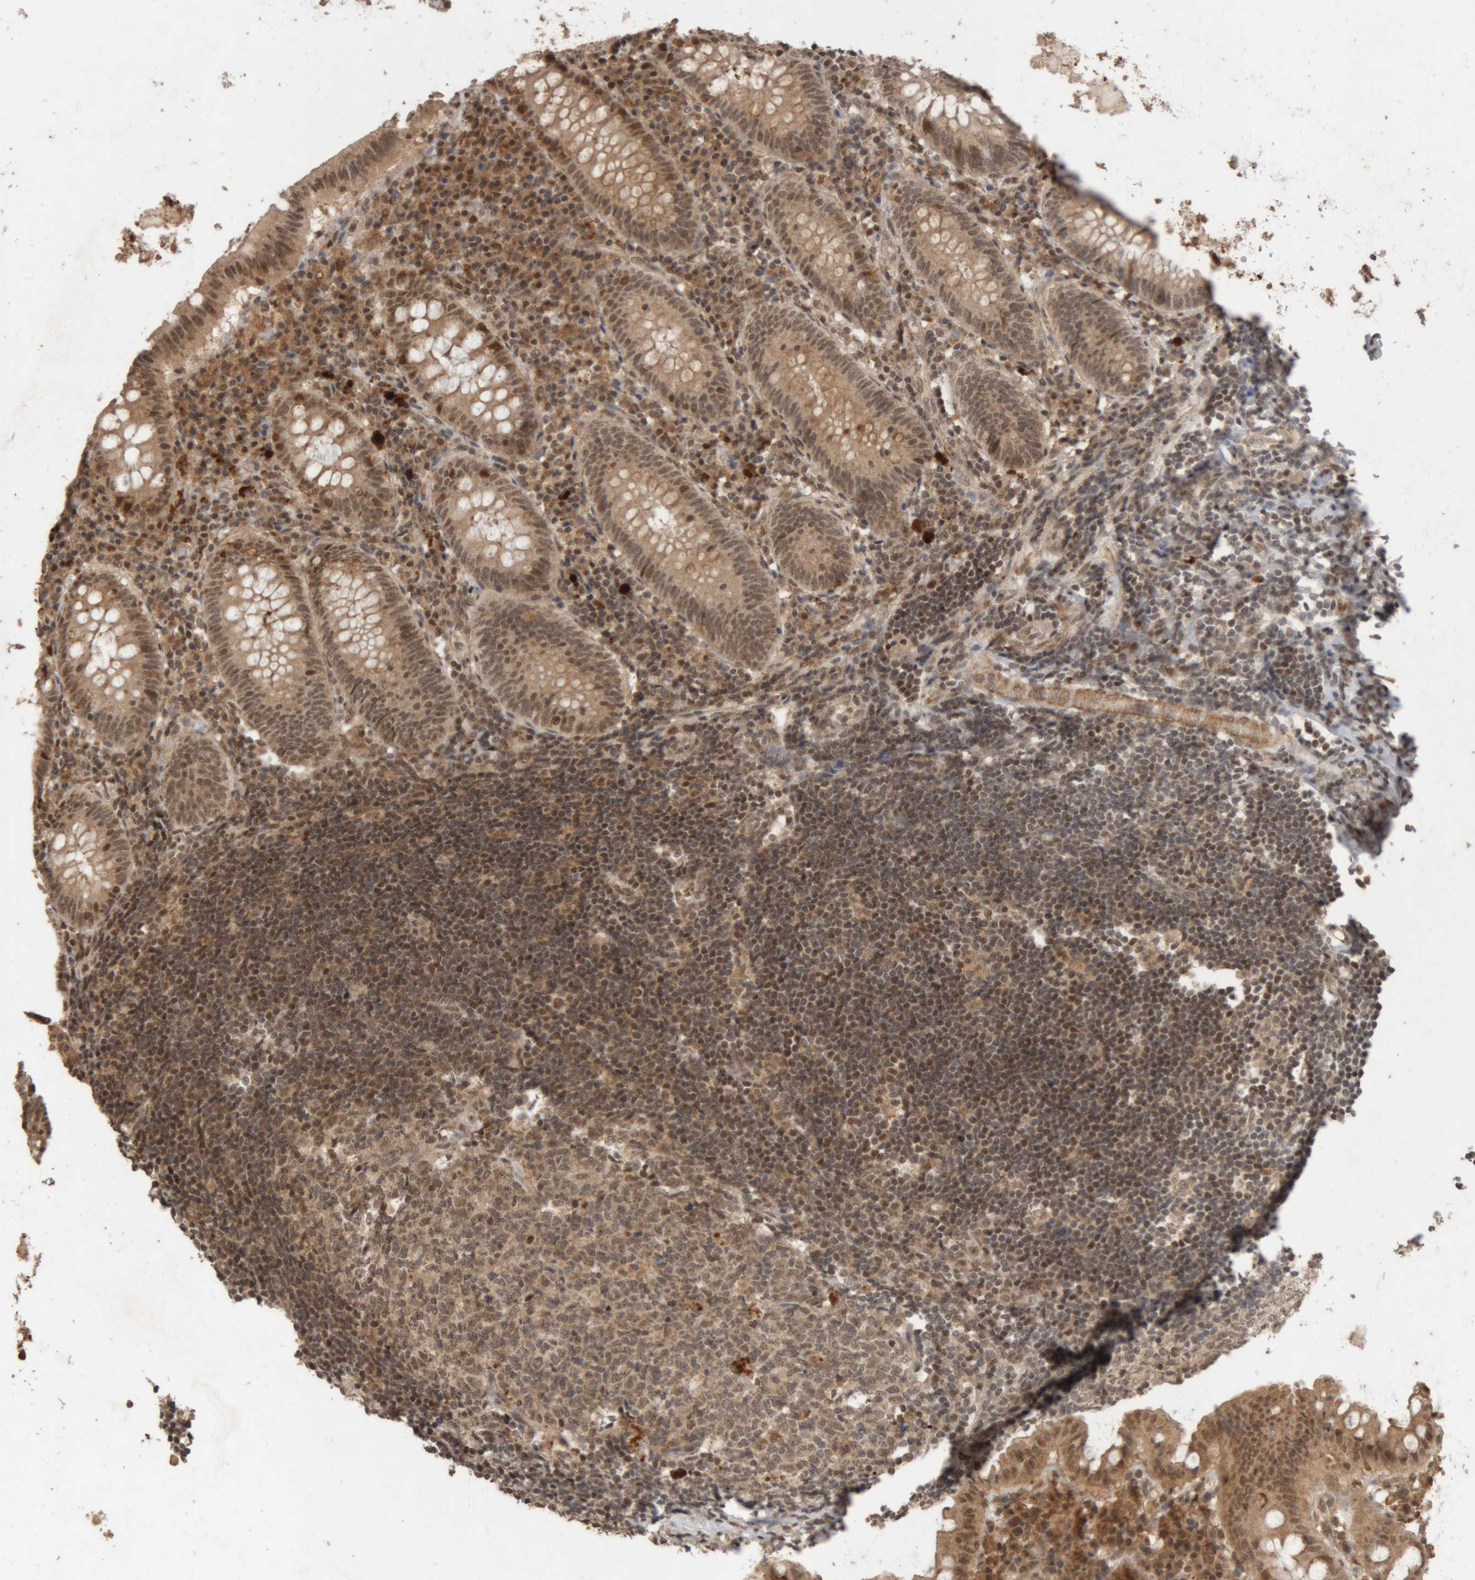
{"staining": {"intensity": "moderate", "quantity": ">75%", "location": "cytoplasmic/membranous,nuclear"}, "tissue": "appendix", "cell_type": "Glandular cells", "image_type": "normal", "snomed": [{"axis": "morphology", "description": "Normal tissue, NOS"}, {"axis": "topography", "description": "Appendix"}], "caption": "Glandular cells exhibit medium levels of moderate cytoplasmic/membranous,nuclear positivity in approximately >75% of cells in unremarkable human appendix.", "gene": "KEAP1", "patient": {"sex": "female", "age": 54}}